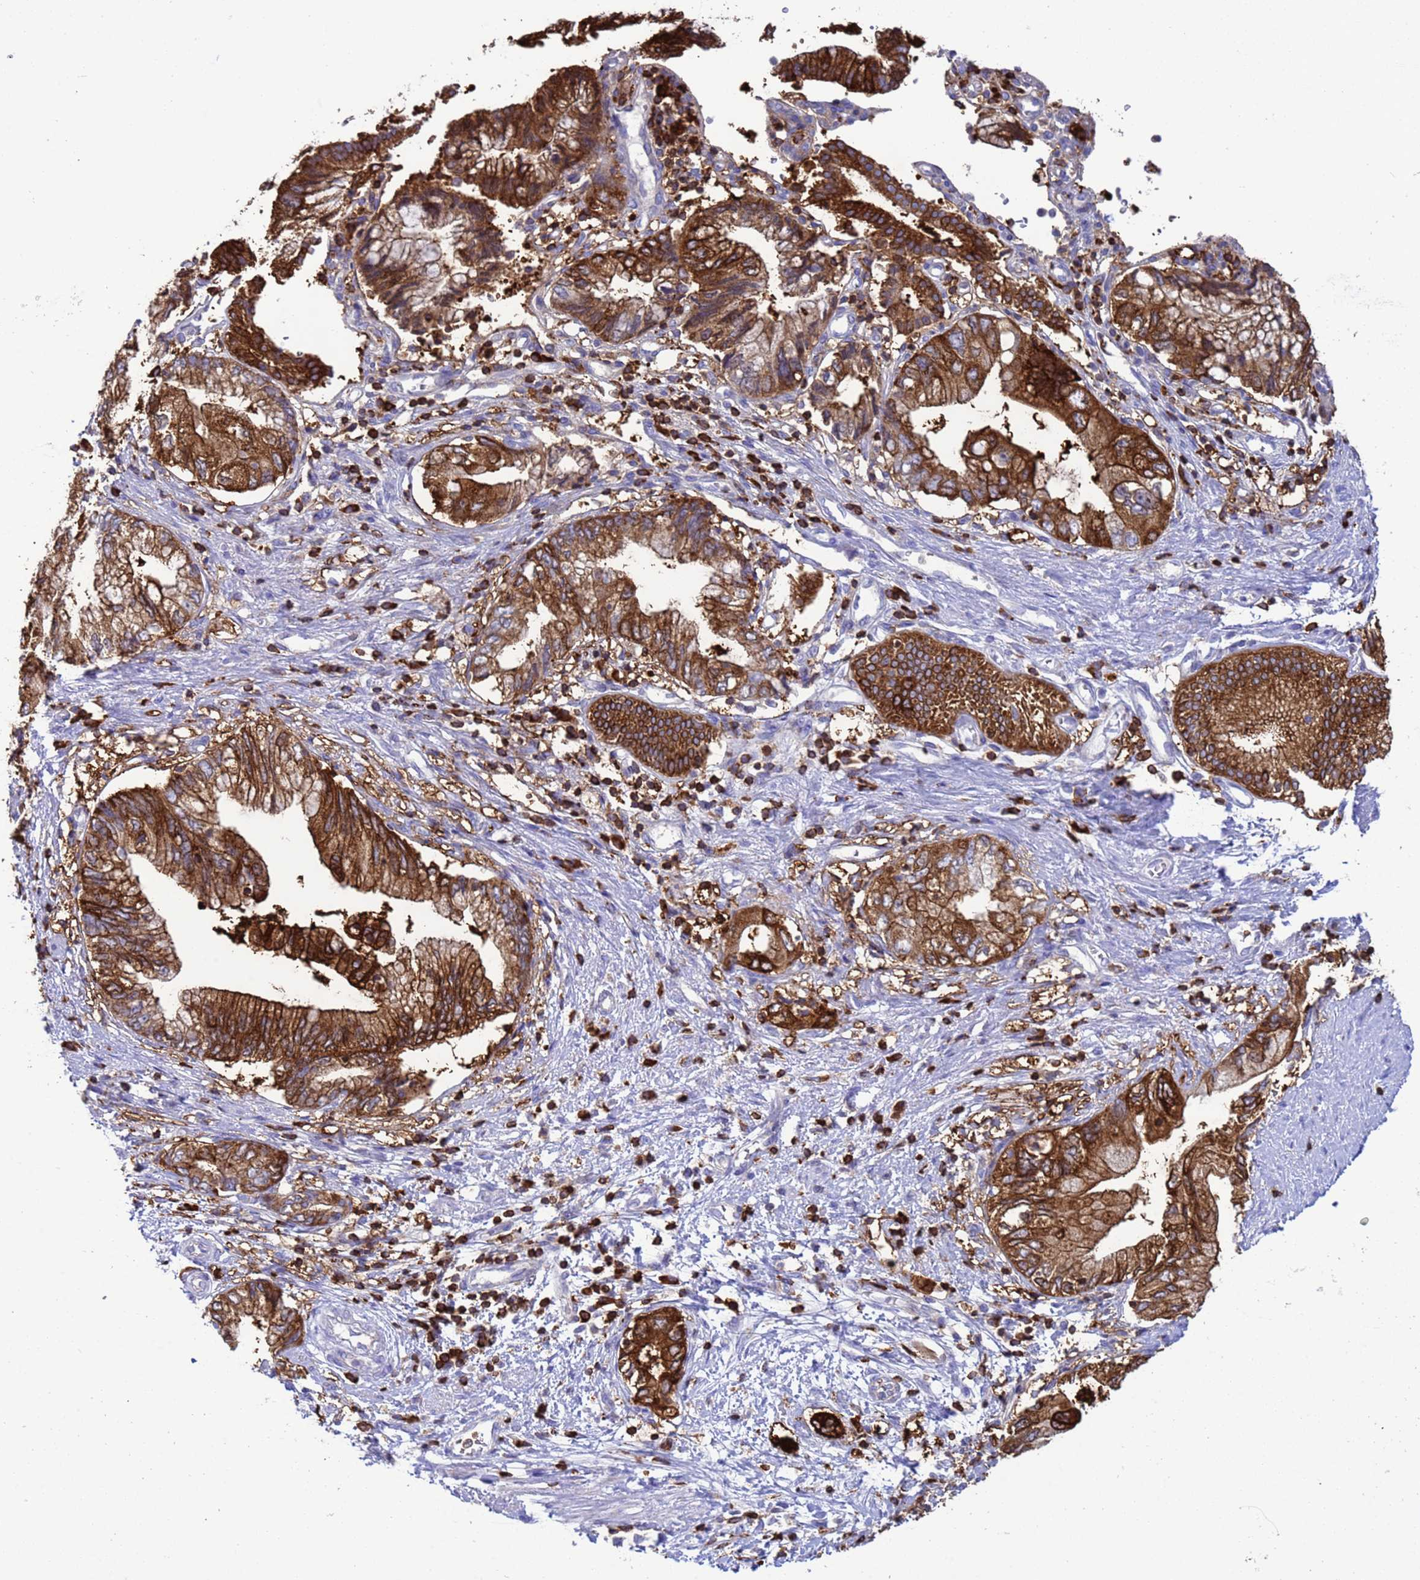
{"staining": {"intensity": "strong", "quantity": ">75%", "location": "cytoplasmic/membranous"}, "tissue": "pancreatic cancer", "cell_type": "Tumor cells", "image_type": "cancer", "snomed": [{"axis": "morphology", "description": "Adenocarcinoma, NOS"}, {"axis": "topography", "description": "Pancreas"}], "caption": "Tumor cells display strong cytoplasmic/membranous positivity in approximately >75% of cells in adenocarcinoma (pancreatic). The staining is performed using DAB (3,3'-diaminobenzidine) brown chromogen to label protein expression. The nuclei are counter-stained blue using hematoxylin.", "gene": "EZR", "patient": {"sex": "female", "age": 73}}